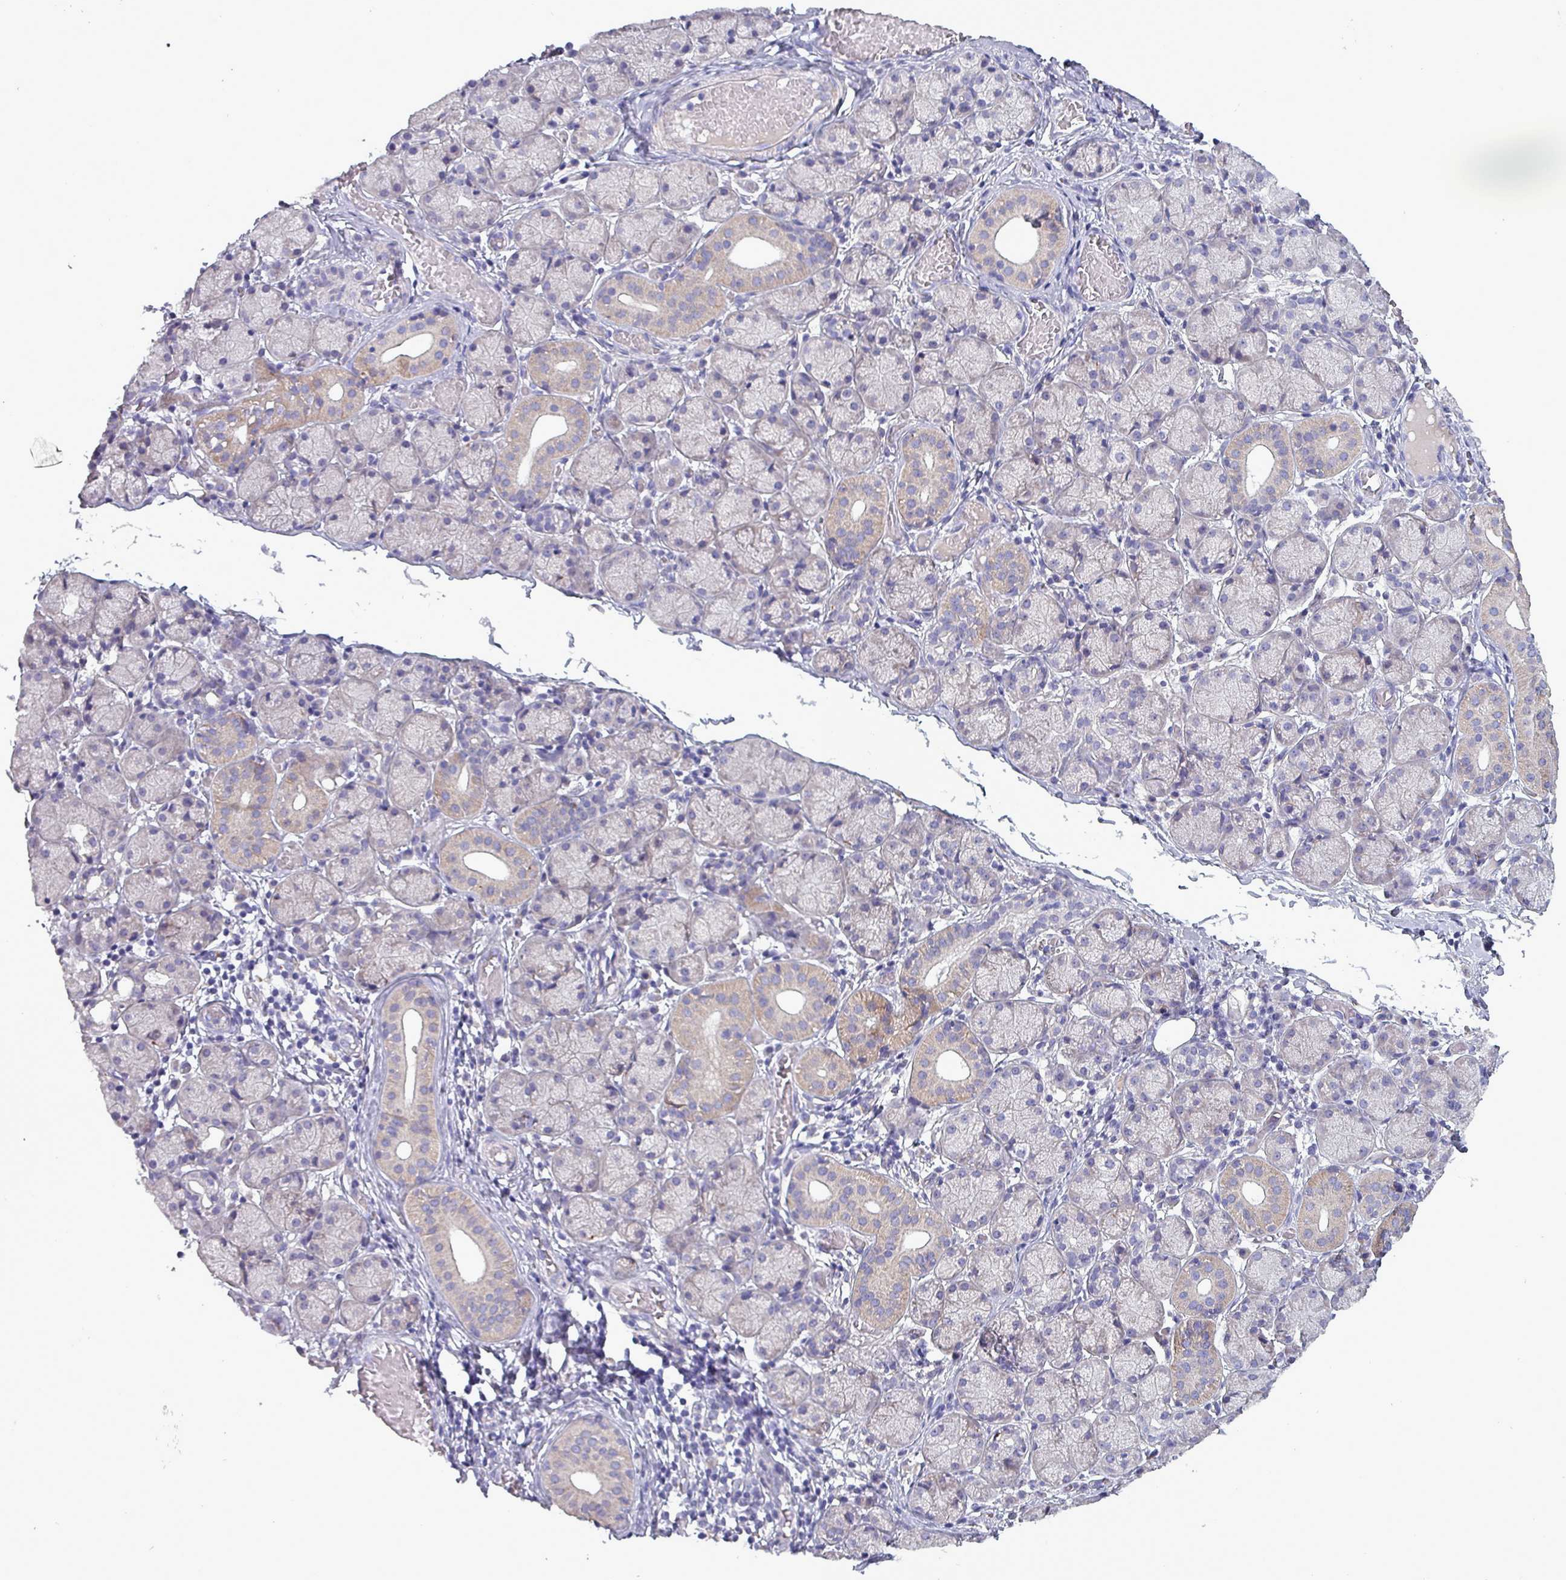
{"staining": {"intensity": "weak", "quantity": "<25%", "location": "cytoplasmic/membranous"}, "tissue": "salivary gland", "cell_type": "Glandular cells", "image_type": "normal", "snomed": [{"axis": "morphology", "description": "Normal tissue, NOS"}, {"axis": "topography", "description": "Salivary gland"}], "caption": "DAB immunohistochemical staining of unremarkable salivary gland demonstrates no significant positivity in glandular cells.", "gene": "HSD3B7", "patient": {"sex": "female", "age": 24}}